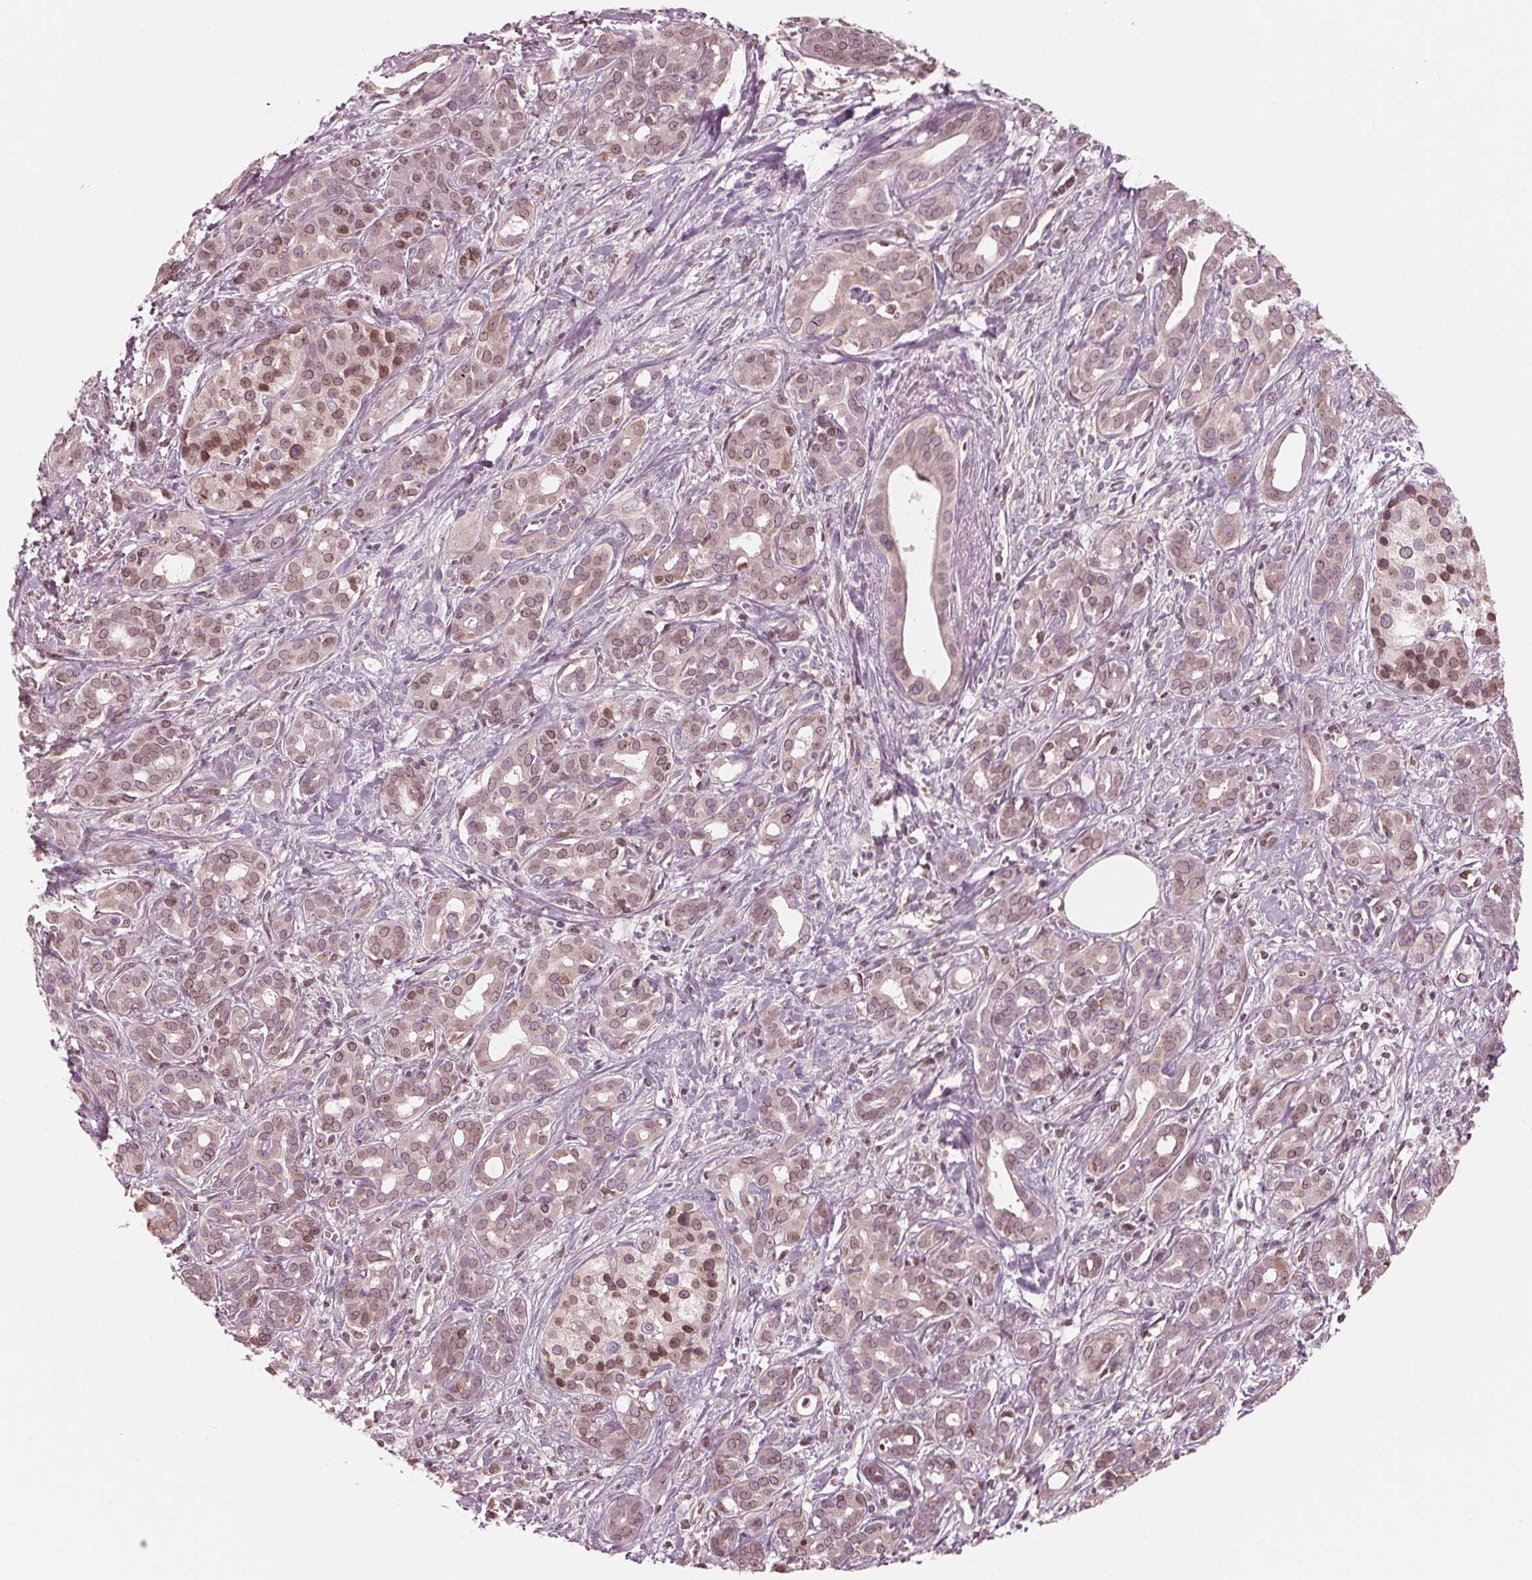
{"staining": {"intensity": "weak", "quantity": ">75%", "location": "cytoplasmic/membranous,nuclear"}, "tissue": "pancreatic cancer", "cell_type": "Tumor cells", "image_type": "cancer", "snomed": [{"axis": "morphology", "description": "Adenocarcinoma, NOS"}, {"axis": "topography", "description": "Pancreas"}], "caption": "A histopathology image showing weak cytoplasmic/membranous and nuclear positivity in about >75% of tumor cells in adenocarcinoma (pancreatic), as visualized by brown immunohistochemical staining.", "gene": "NUP210", "patient": {"sex": "male", "age": 61}}